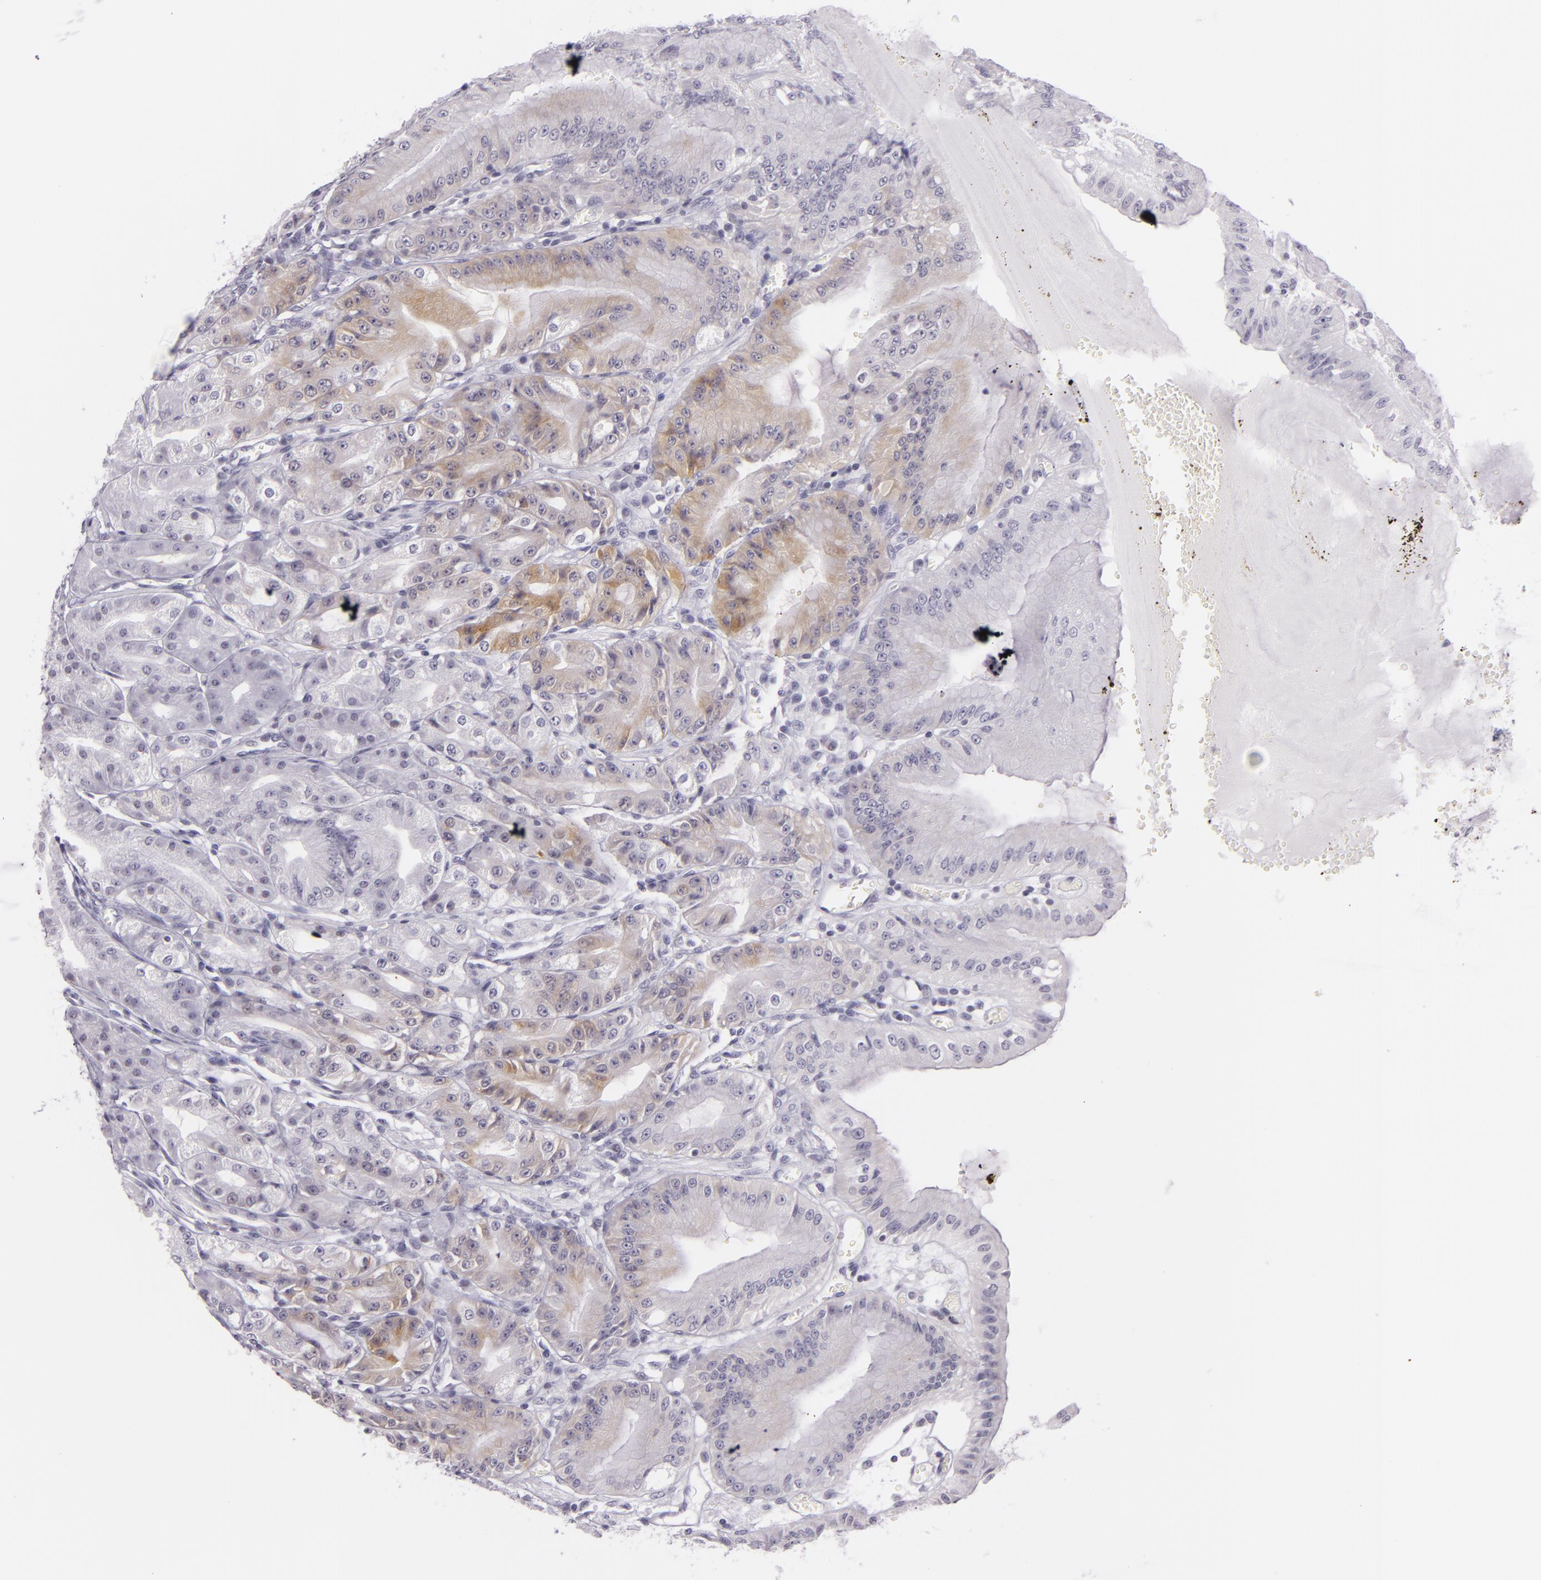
{"staining": {"intensity": "weak", "quantity": "<25%", "location": "cytoplasmic/membranous"}, "tissue": "stomach", "cell_type": "Glandular cells", "image_type": "normal", "snomed": [{"axis": "morphology", "description": "Normal tissue, NOS"}, {"axis": "topography", "description": "Stomach, lower"}], "caption": "Human stomach stained for a protein using IHC exhibits no positivity in glandular cells.", "gene": "HSP90AA1", "patient": {"sex": "male", "age": 71}}